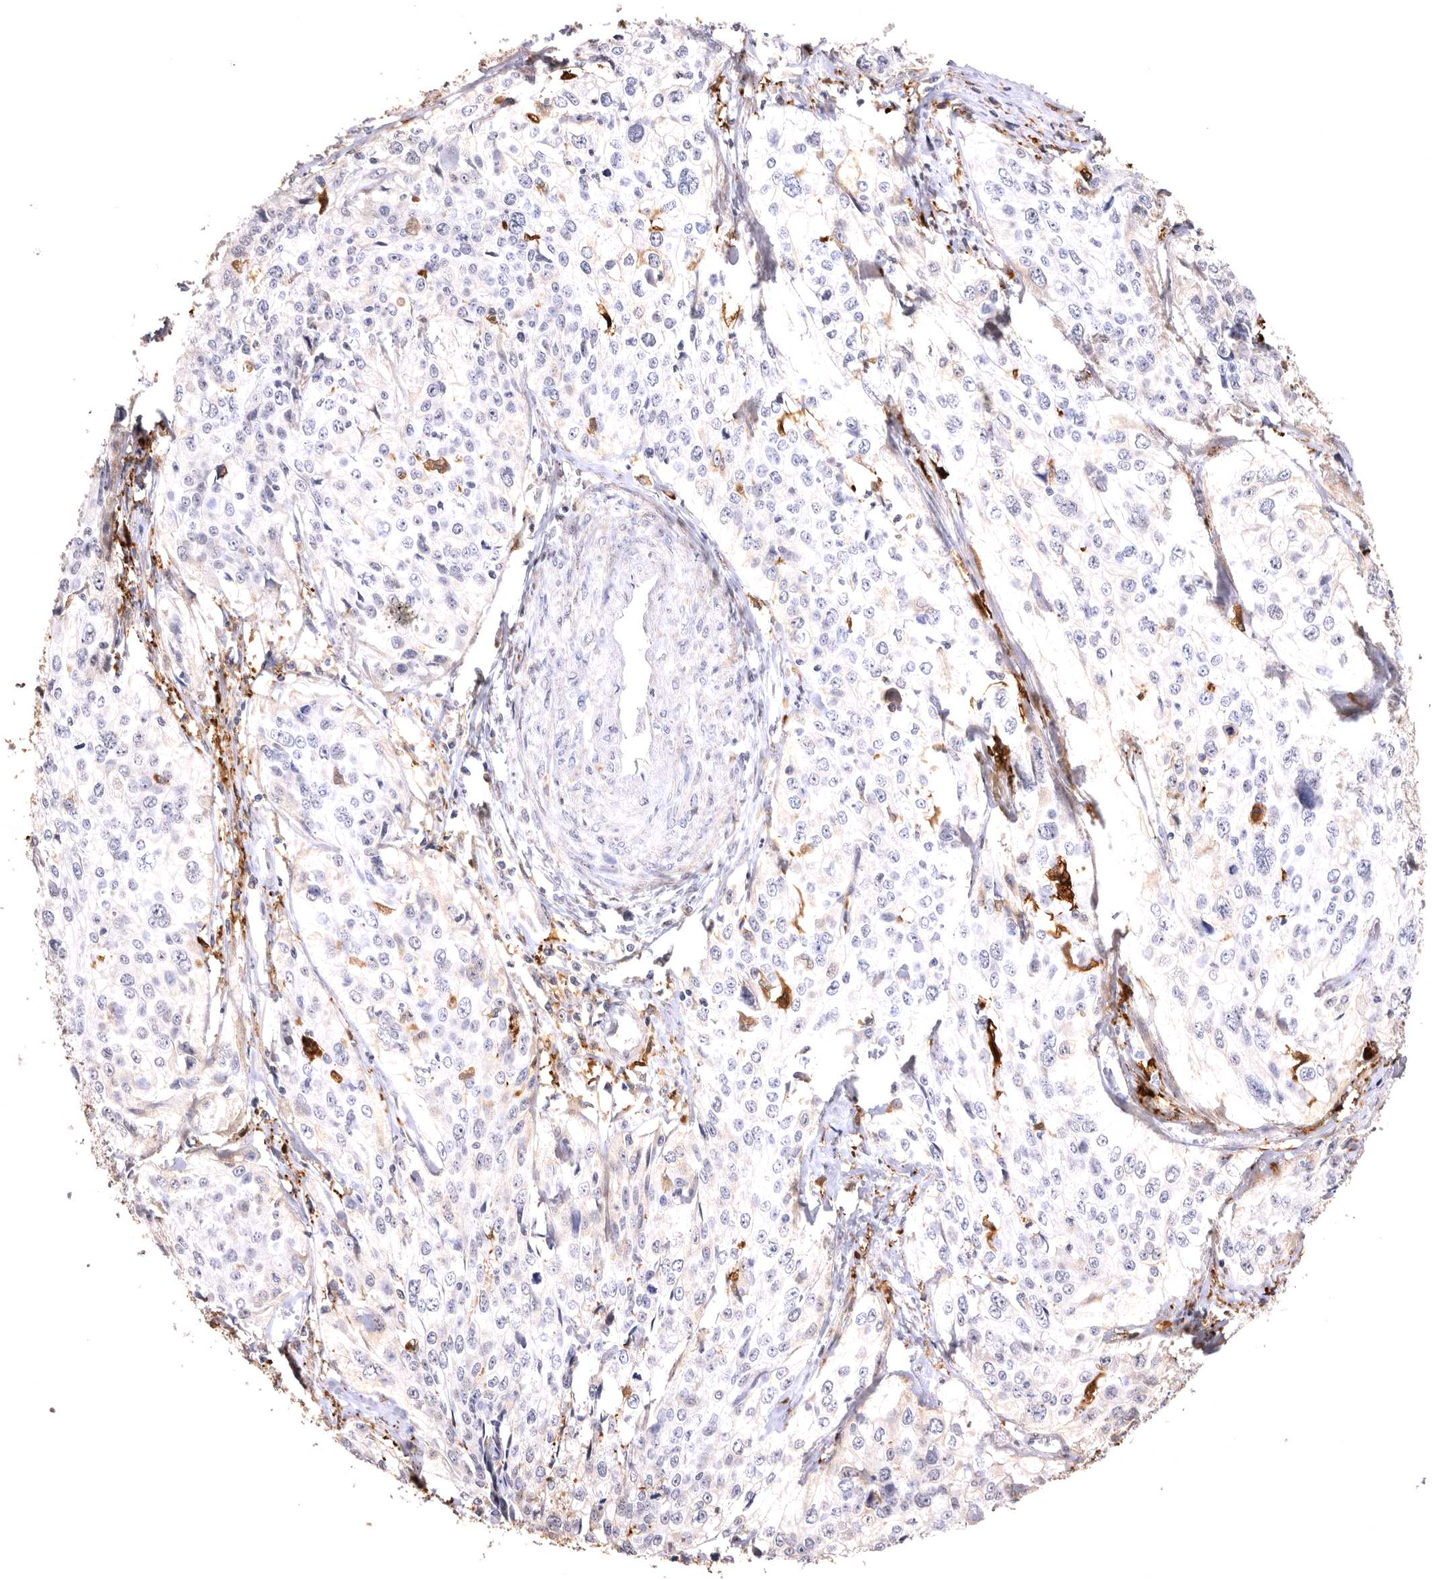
{"staining": {"intensity": "negative", "quantity": "none", "location": "none"}, "tissue": "cervical cancer", "cell_type": "Tumor cells", "image_type": "cancer", "snomed": [{"axis": "morphology", "description": "Squamous cell carcinoma, NOS"}, {"axis": "topography", "description": "Cervix"}], "caption": "A histopathology image of cervical cancer (squamous cell carcinoma) stained for a protein displays no brown staining in tumor cells.", "gene": "VPS45", "patient": {"sex": "female", "age": 31}}